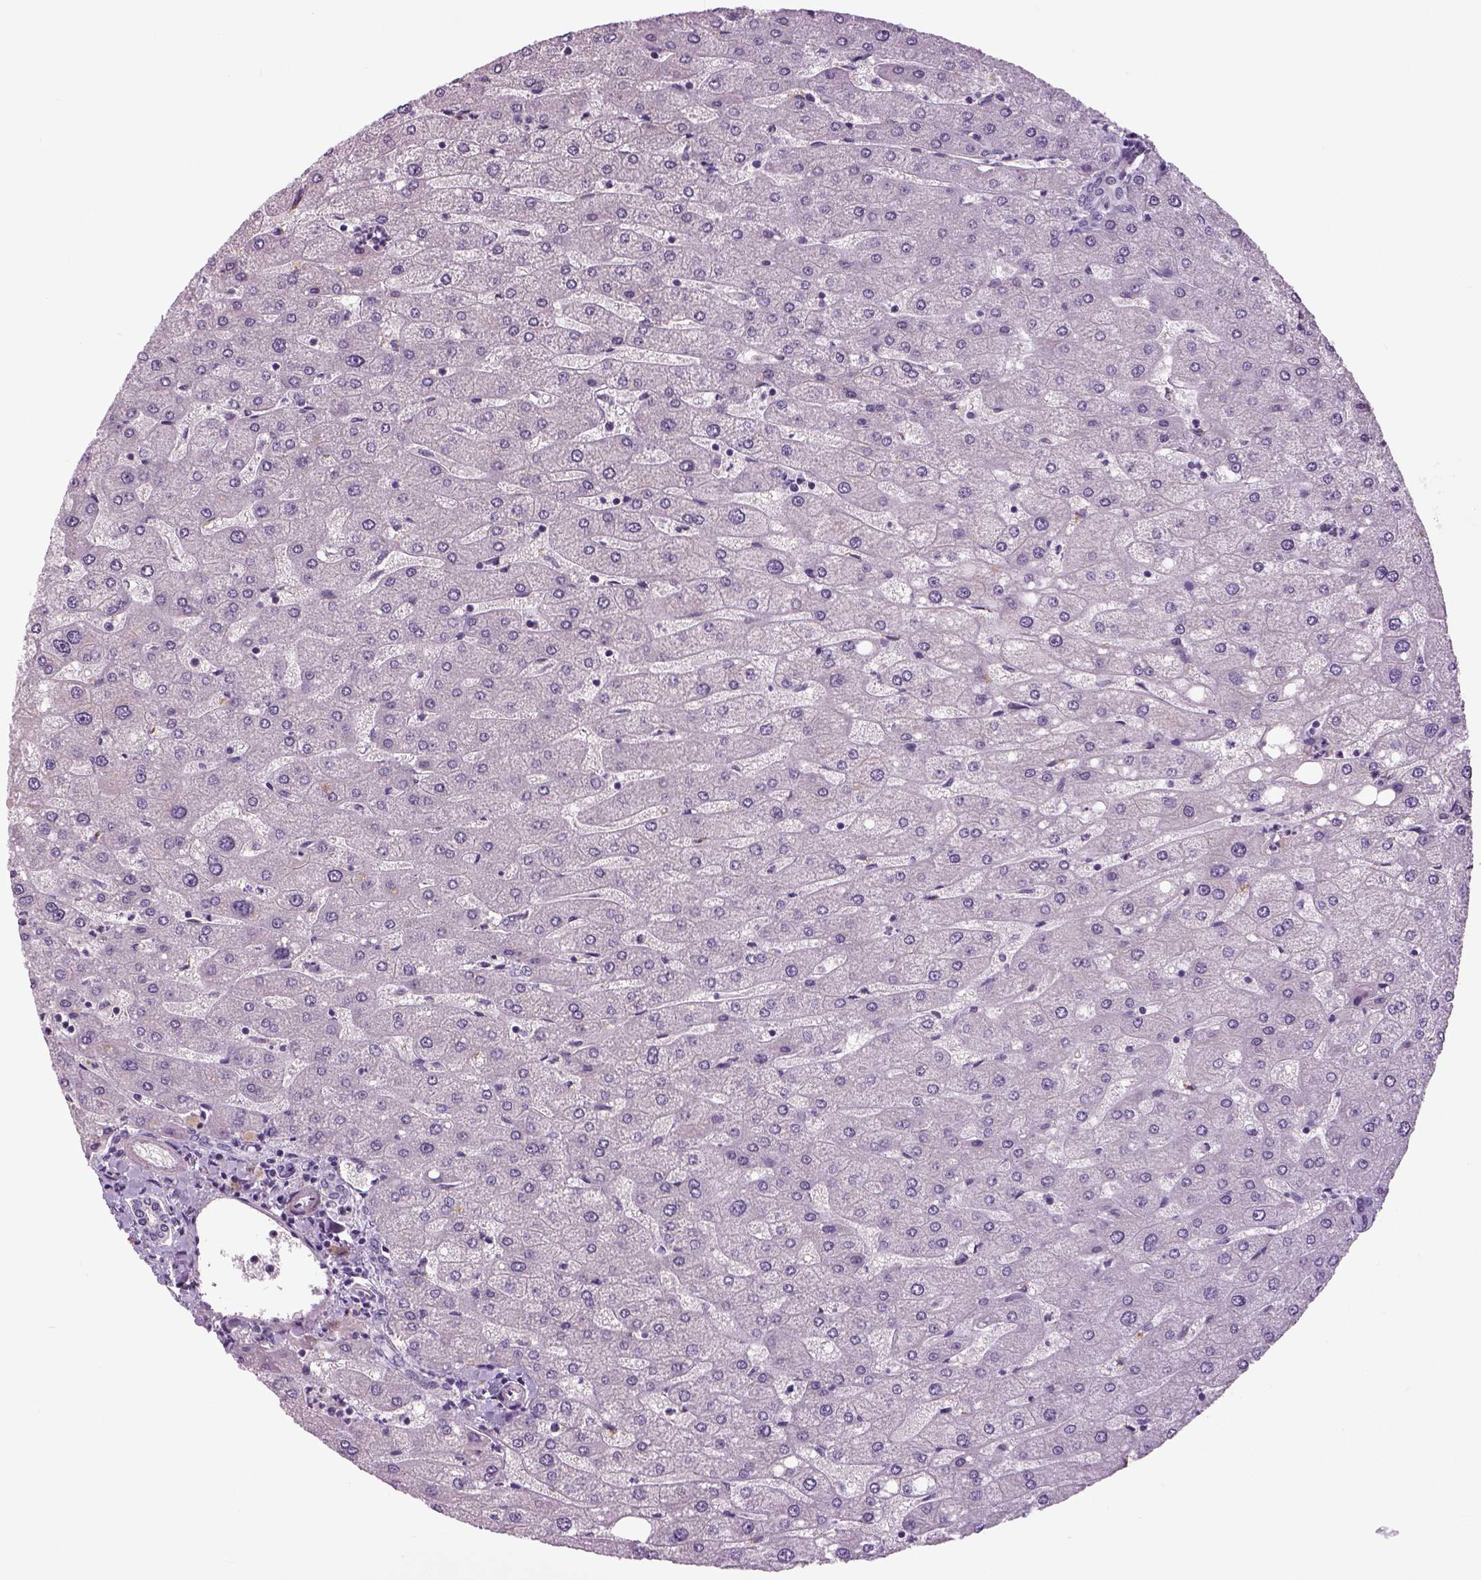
{"staining": {"intensity": "negative", "quantity": "none", "location": "none"}, "tissue": "liver", "cell_type": "Cholangiocytes", "image_type": "normal", "snomed": [{"axis": "morphology", "description": "Normal tissue, NOS"}, {"axis": "topography", "description": "Liver"}], "caption": "An immunohistochemistry image of benign liver is shown. There is no staining in cholangiocytes of liver. (IHC, brightfield microscopy, high magnification).", "gene": "NECAB1", "patient": {"sex": "male", "age": 67}}